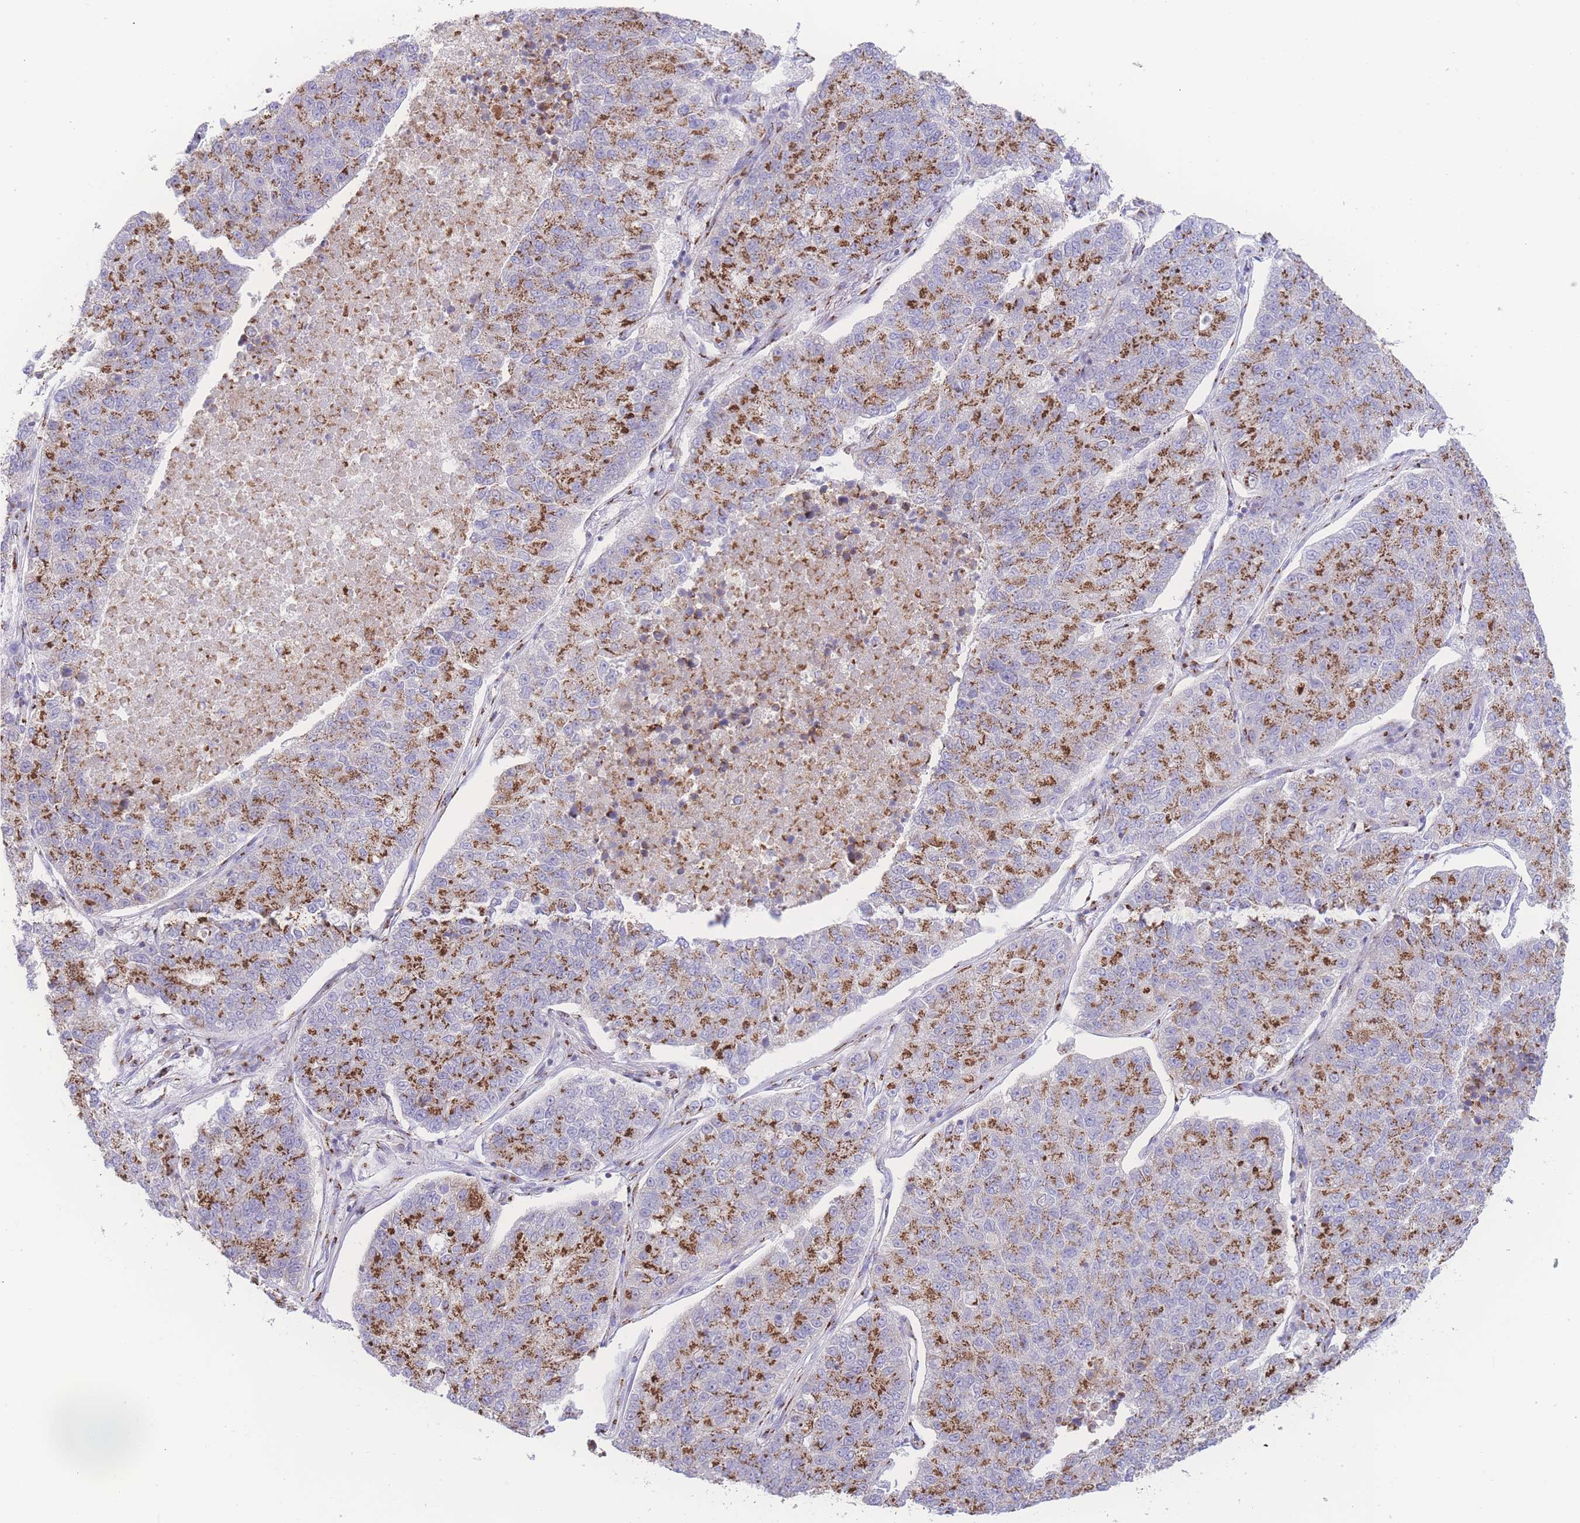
{"staining": {"intensity": "moderate", "quantity": ">75%", "location": "cytoplasmic/membranous"}, "tissue": "lung cancer", "cell_type": "Tumor cells", "image_type": "cancer", "snomed": [{"axis": "morphology", "description": "Adenocarcinoma, NOS"}, {"axis": "topography", "description": "Lung"}], "caption": "Immunohistochemistry (IHC) (DAB (3,3'-diaminobenzidine)) staining of adenocarcinoma (lung) exhibits moderate cytoplasmic/membranous protein staining in approximately >75% of tumor cells.", "gene": "GOLM2", "patient": {"sex": "male", "age": 49}}